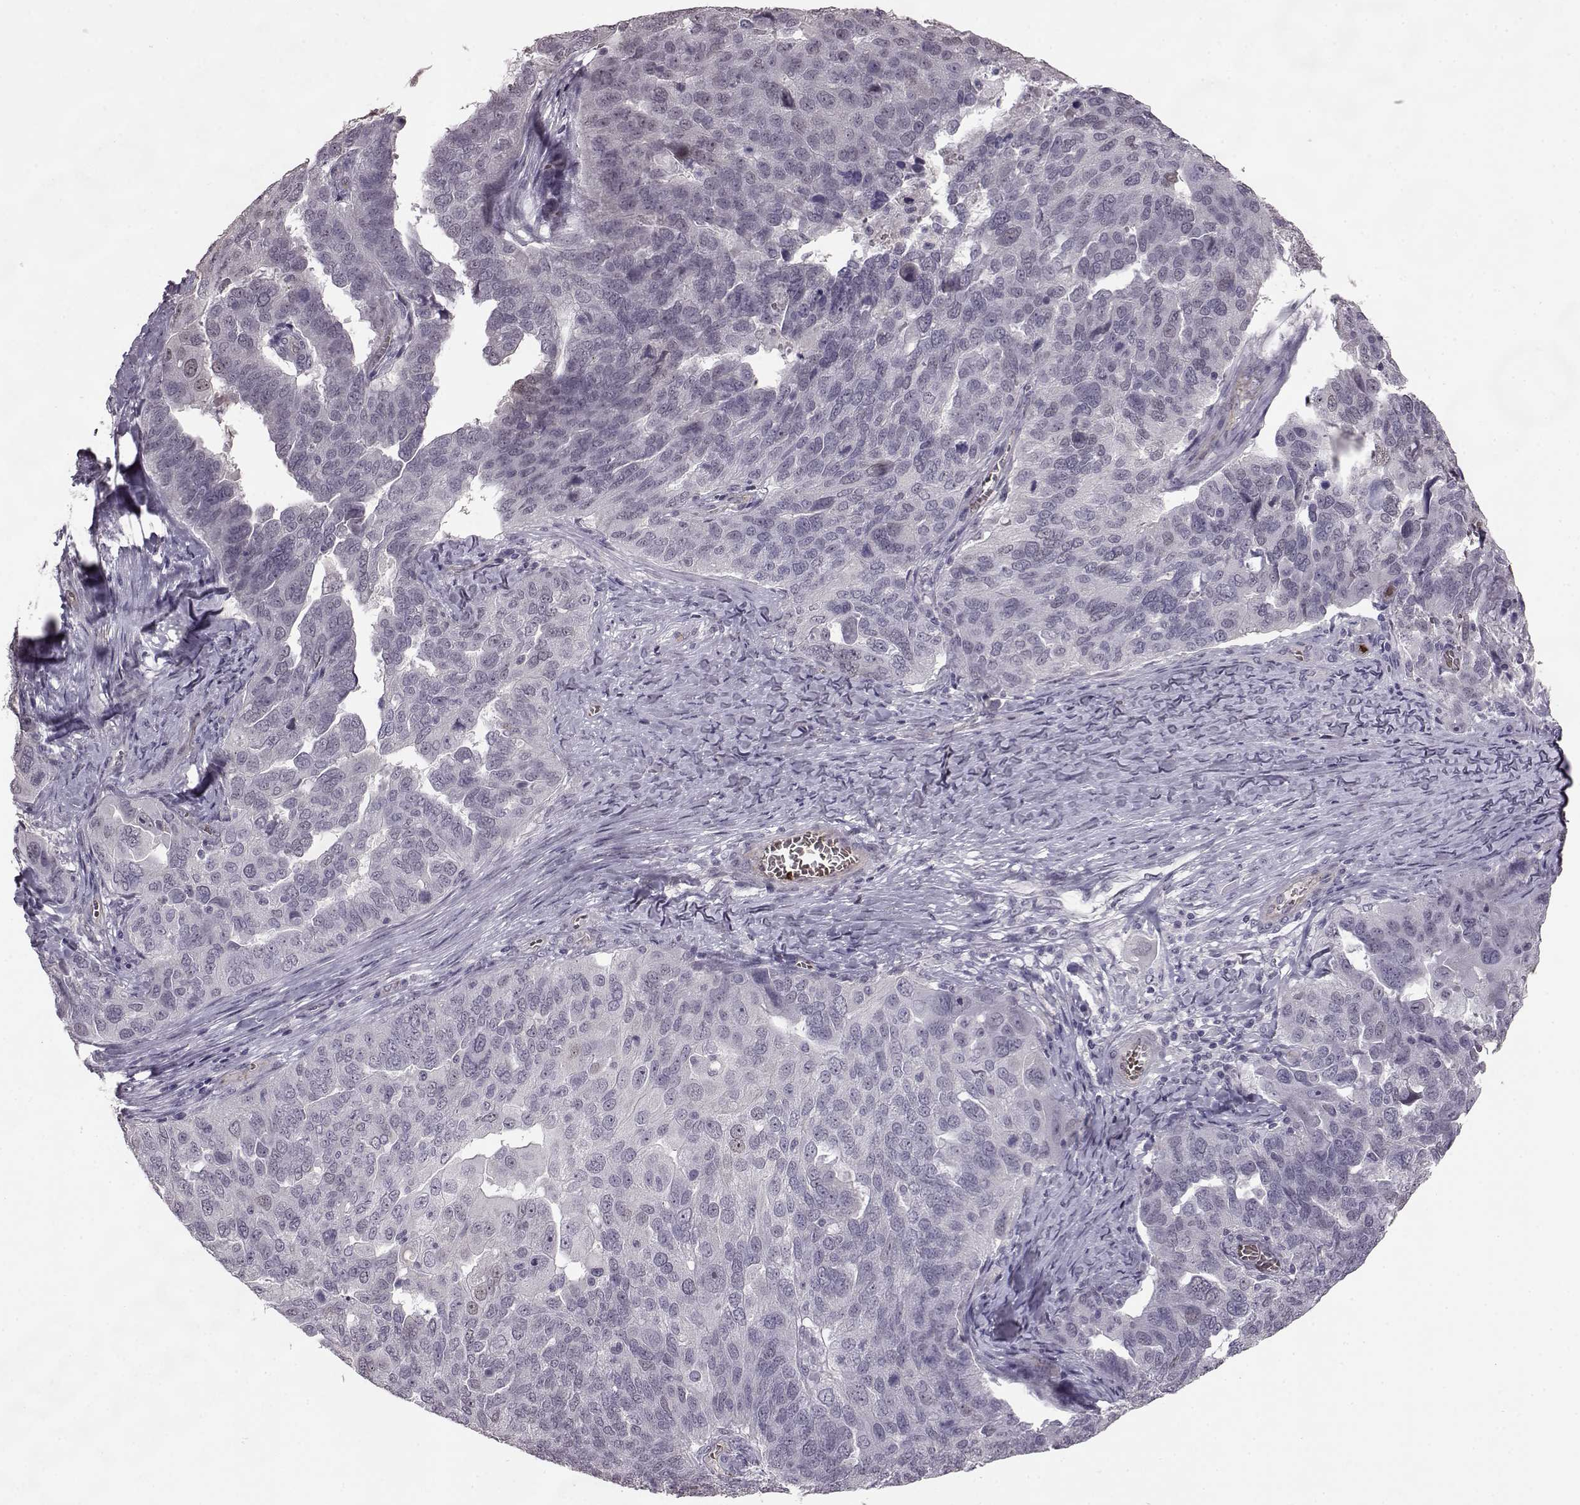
{"staining": {"intensity": "negative", "quantity": "none", "location": "none"}, "tissue": "ovarian cancer", "cell_type": "Tumor cells", "image_type": "cancer", "snomed": [{"axis": "morphology", "description": "Carcinoma, endometroid"}, {"axis": "topography", "description": "Soft tissue"}, {"axis": "topography", "description": "Ovary"}], "caption": "DAB immunohistochemical staining of human ovarian cancer shows no significant expression in tumor cells. (DAB immunohistochemistry with hematoxylin counter stain).", "gene": "PROP1", "patient": {"sex": "female", "age": 52}}